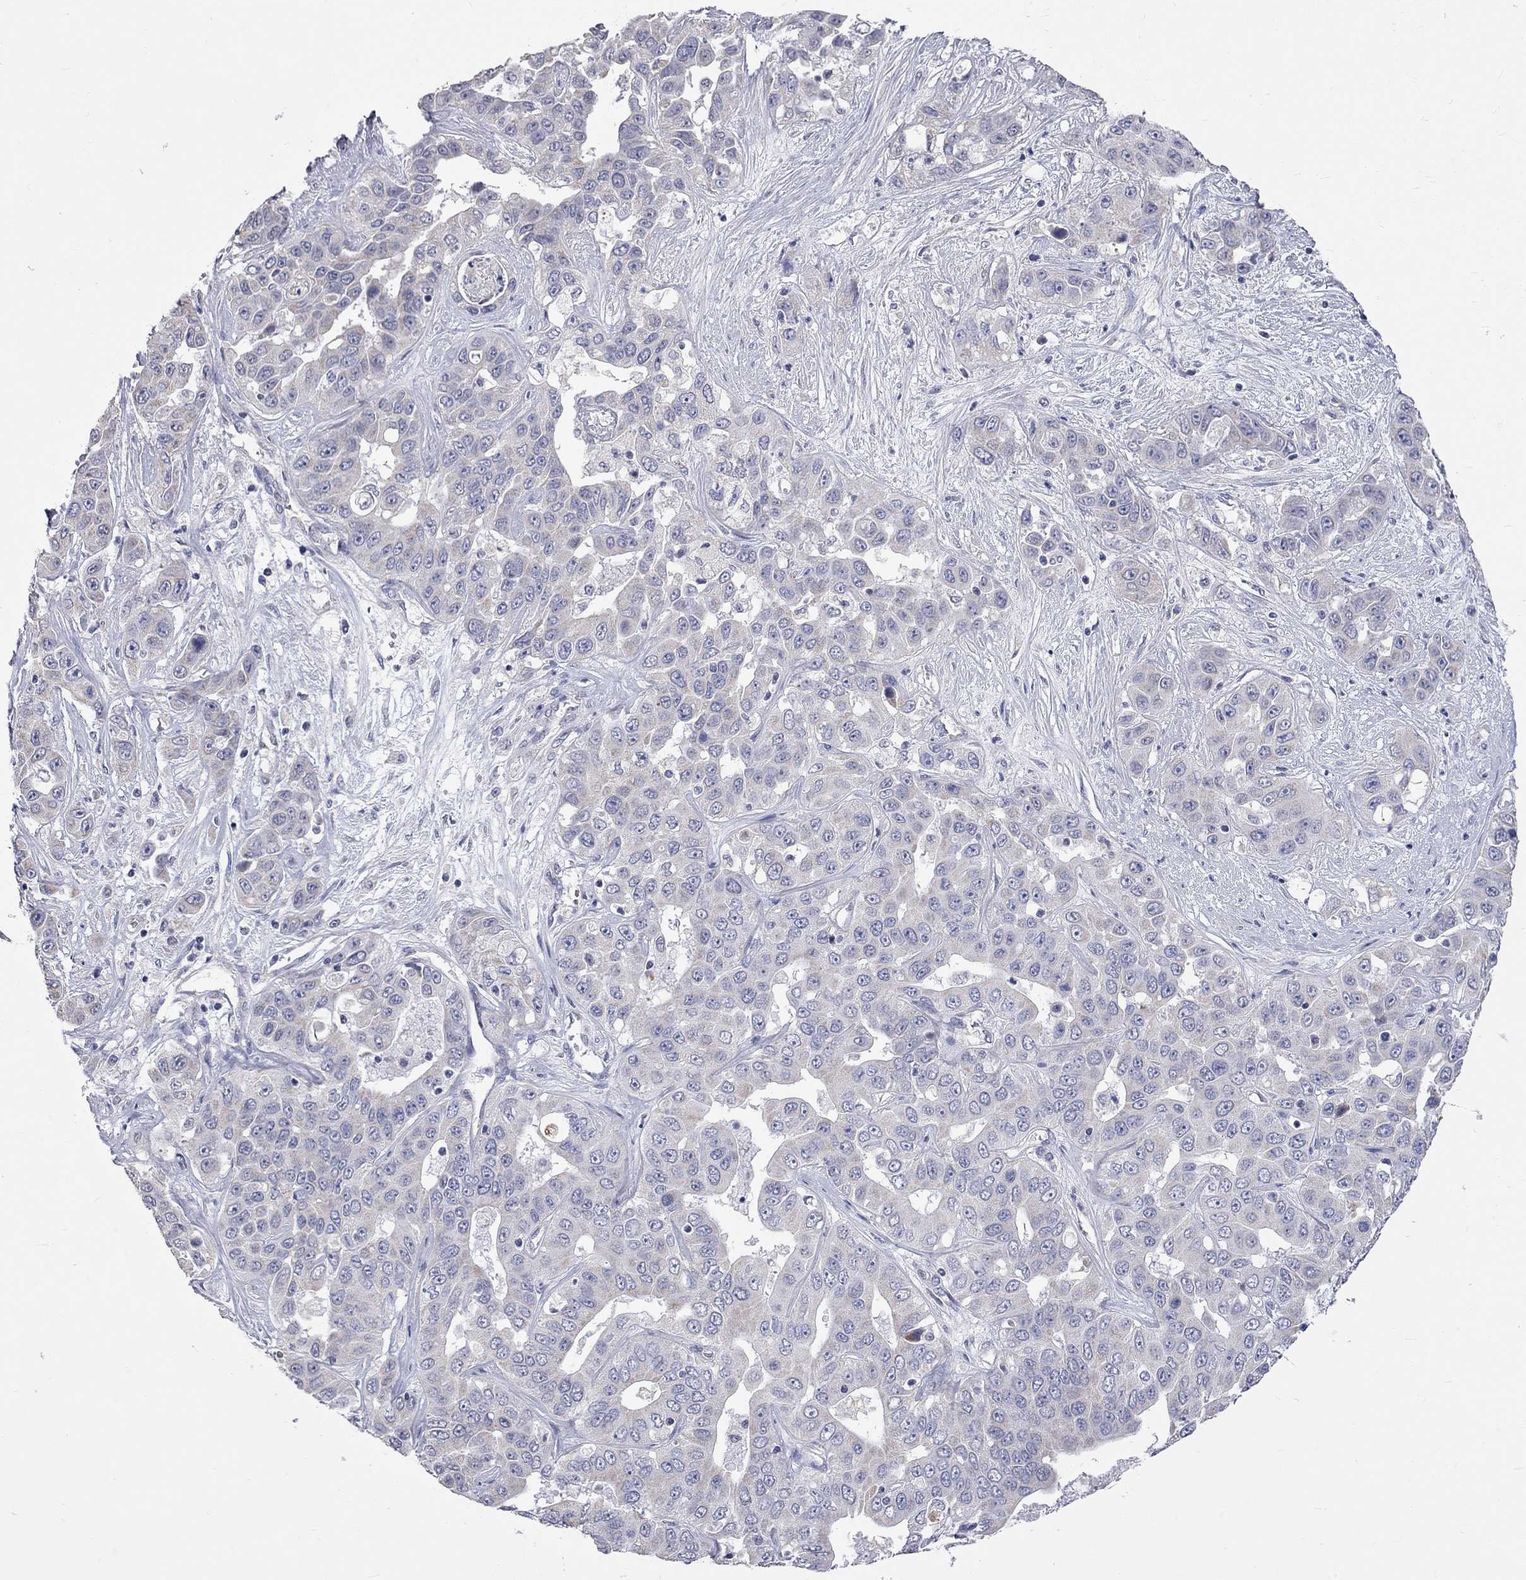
{"staining": {"intensity": "negative", "quantity": "none", "location": "none"}, "tissue": "liver cancer", "cell_type": "Tumor cells", "image_type": "cancer", "snomed": [{"axis": "morphology", "description": "Cholangiocarcinoma"}, {"axis": "topography", "description": "Liver"}], "caption": "Tumor cells show no significant positivity in liver cholangiocarcinoma.", "gene": "OPRK1", "patient": {"sex": "female", "age": 52}}